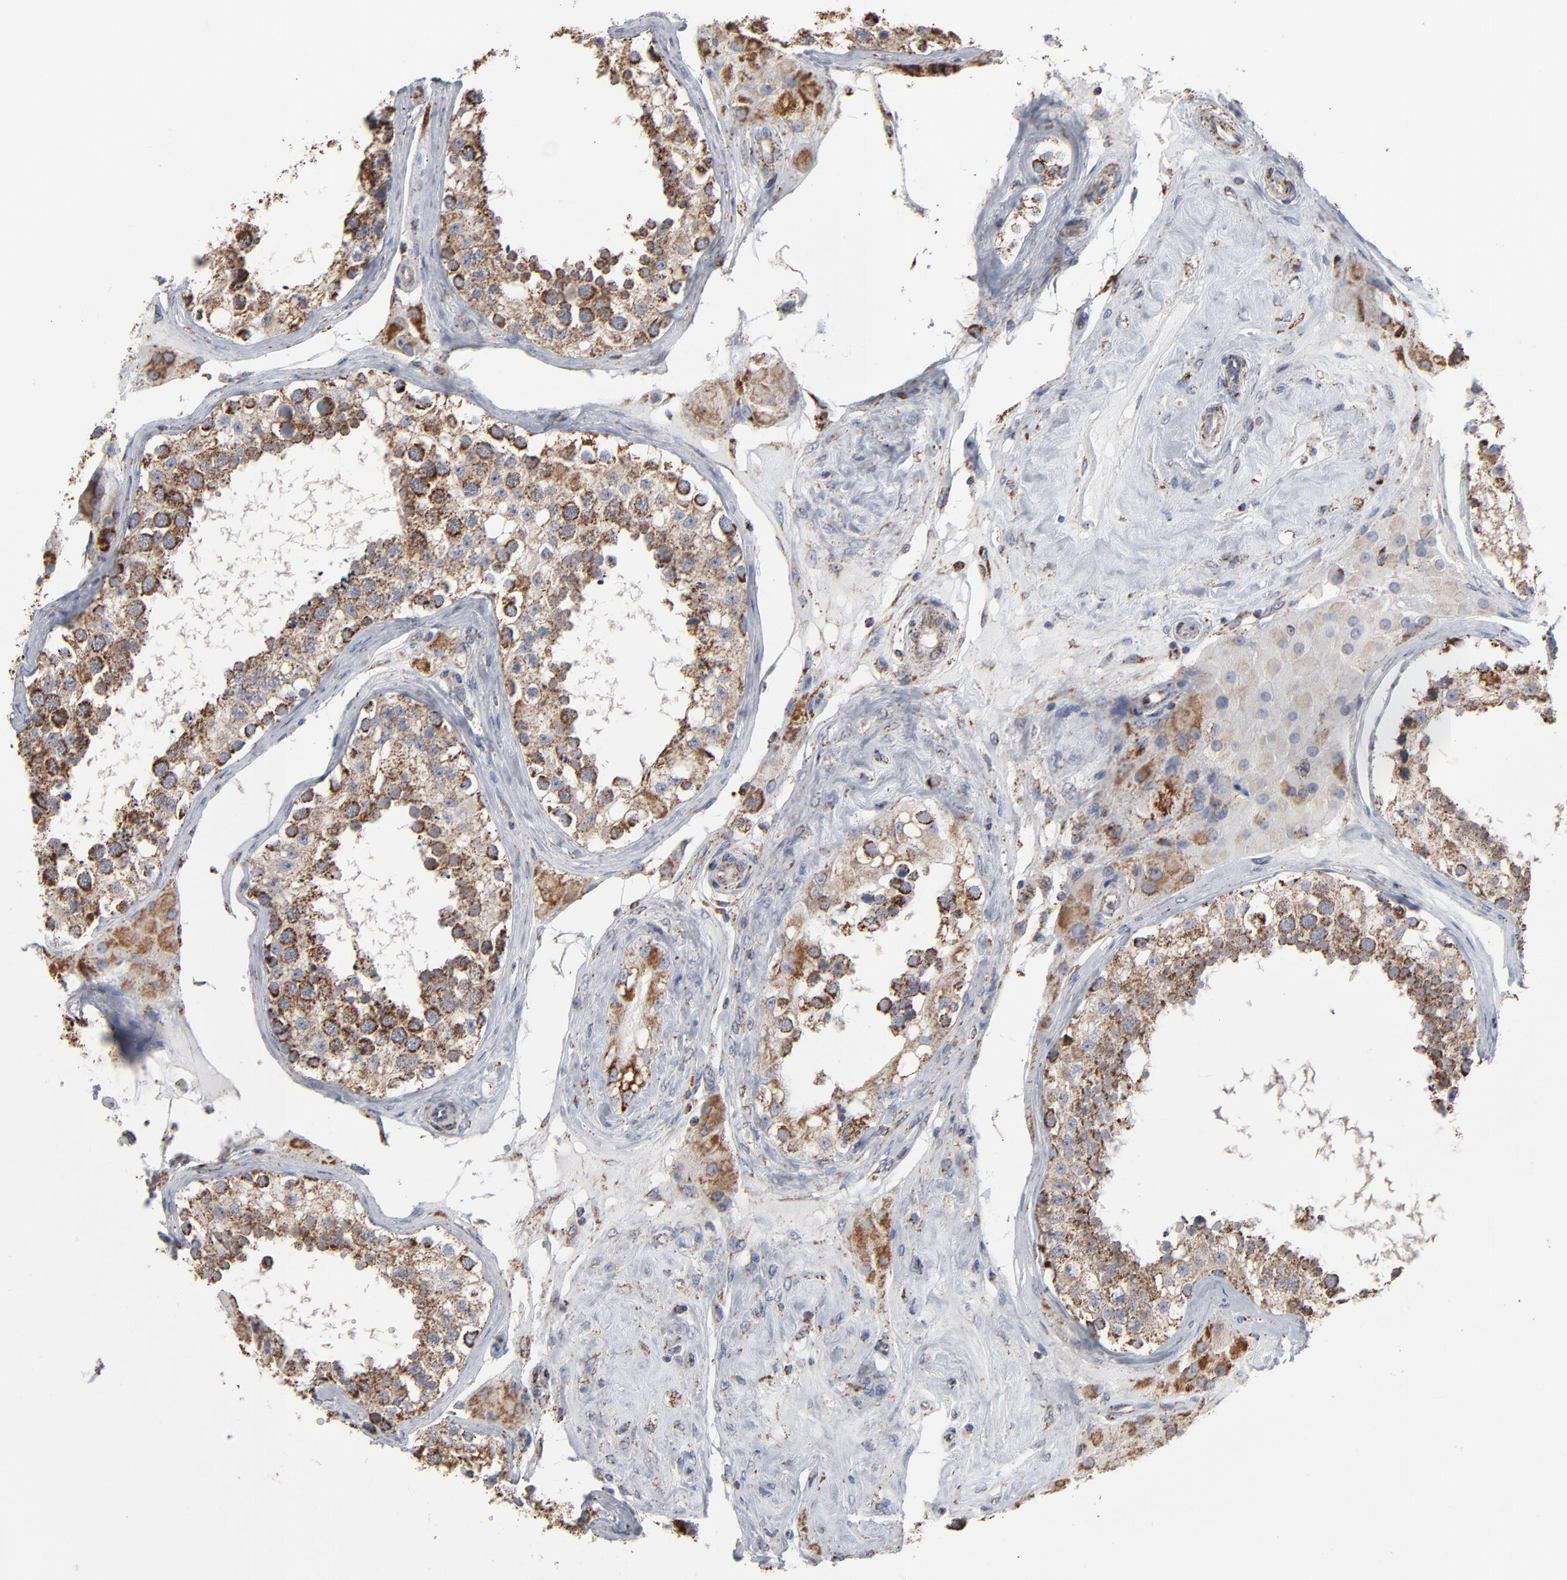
{"staining": {"intensity": "strong", "quantity": ">75%", "location": "cytoplasmic/membranous"}, "tissue": "testis", "cell_type": "Cells in seminiferous ducts", "image_type": "normal", "snomed": [{"axis": "morphology", "description": "Normal tissue, NOS"}, {"axis": "topography", "description": "Testis"}], "caption": "Immunohistochemistry image of benign testis: human testis stained using immunohistochemistry reveals high levels of strong protein expression localized specifically in the cytoplasmic/membranous of cells in seminiferous ducts, appearing as a cytoplasmic/membranous brown color.", "gene": "UQCRC1", "patient": {"sex": "male", "age": 68}}